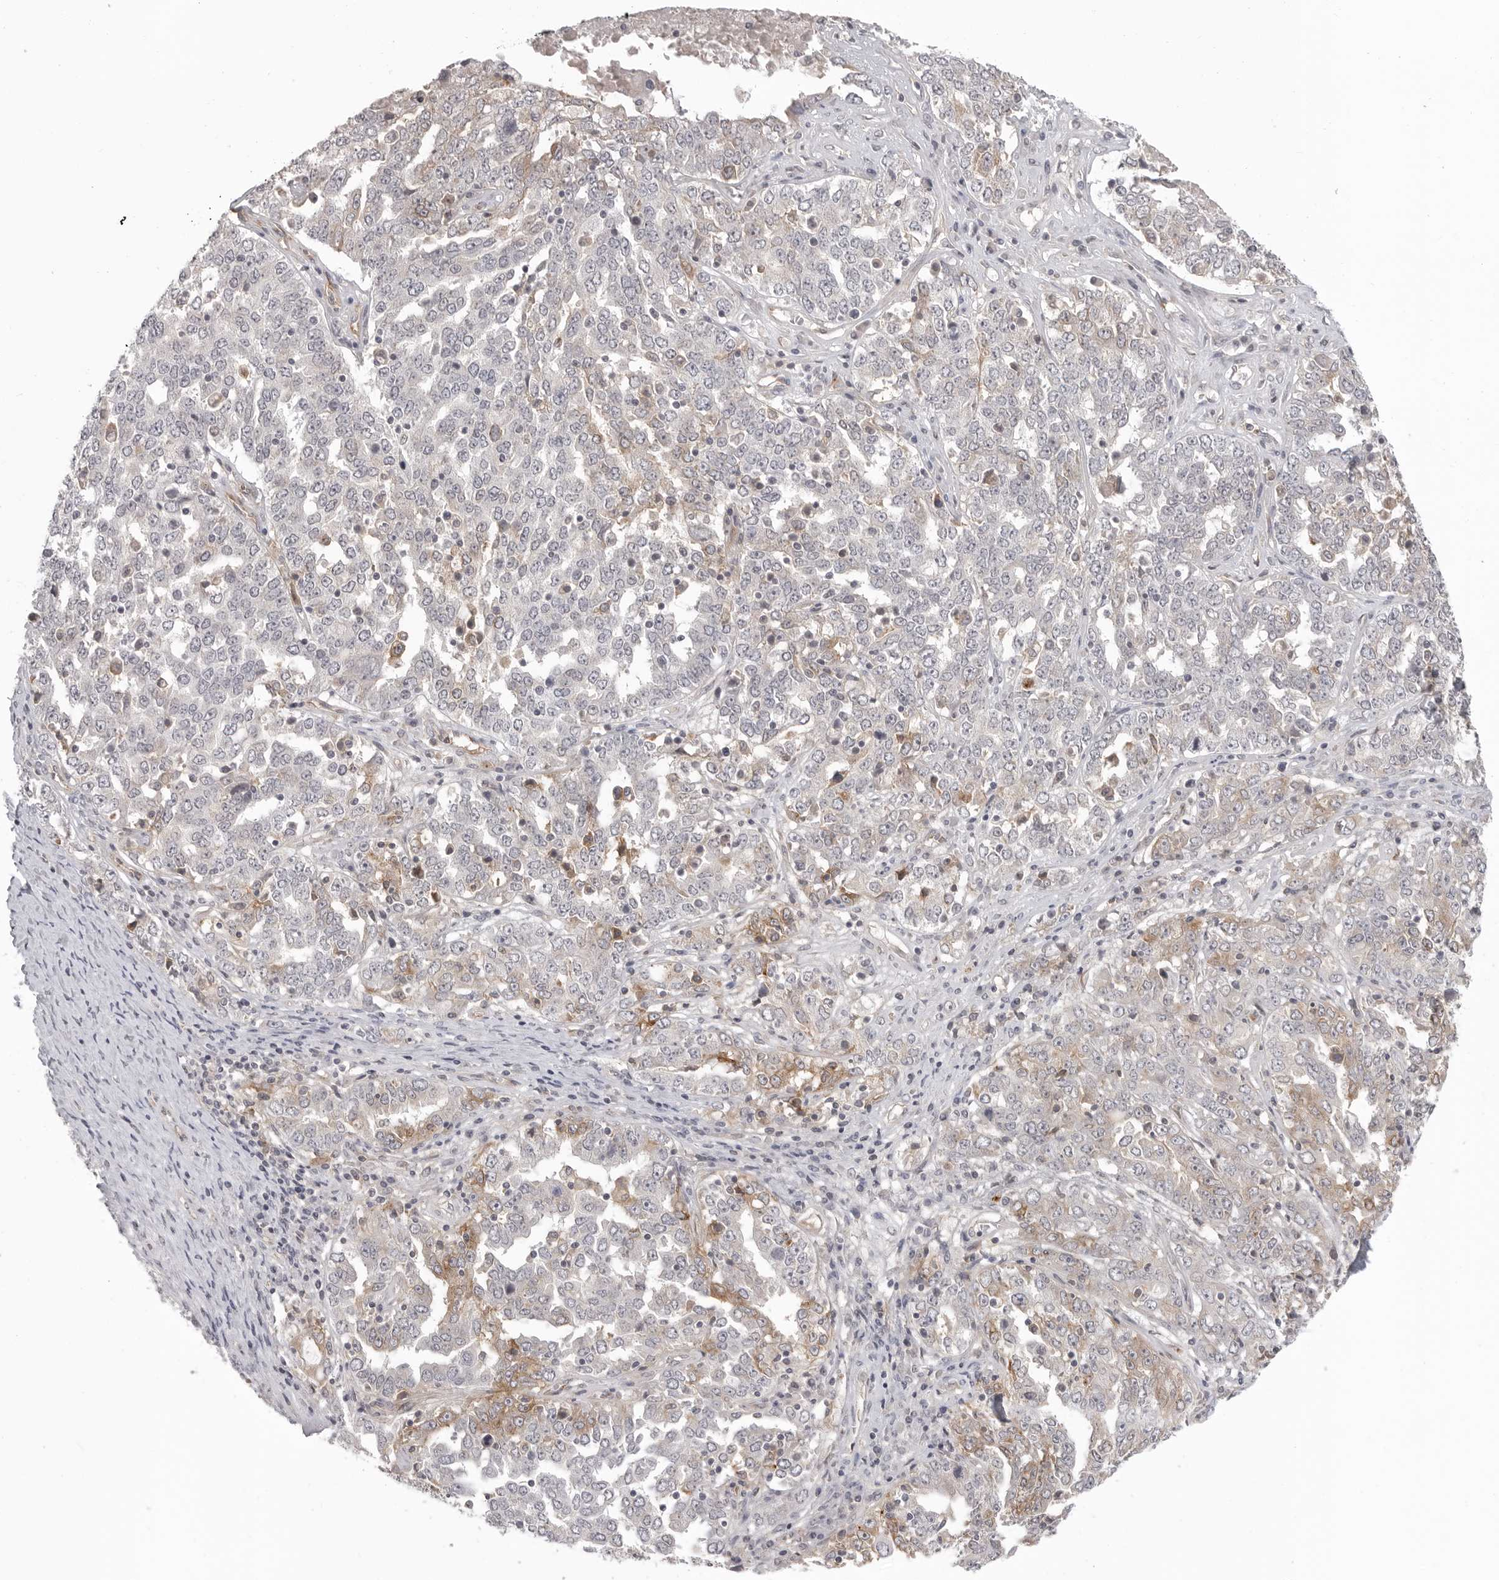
{"staining": {"intensity": "weak", "quantity": "<25%", "location": "cytoplasmic/membranous"}, "tissue": "ovarian cancer", "cell_type": "Tumor cells", "image_type": "cancer", "snomed": [{"axis": "morphology", "description": "Carcinoma, endometroid"}, {"axis": "topography", "description": "Ovary"}], "caption": "High magnification brightfield microscopy of ovarian cancer stained with DAB (3,3'-diaminobenzidine) (brown) and counterstained with hematoxylin (blue): tumor cells show no significant expression.", "gene": "IFNGR1", "patient": {"sex": "female", "age": 62}}